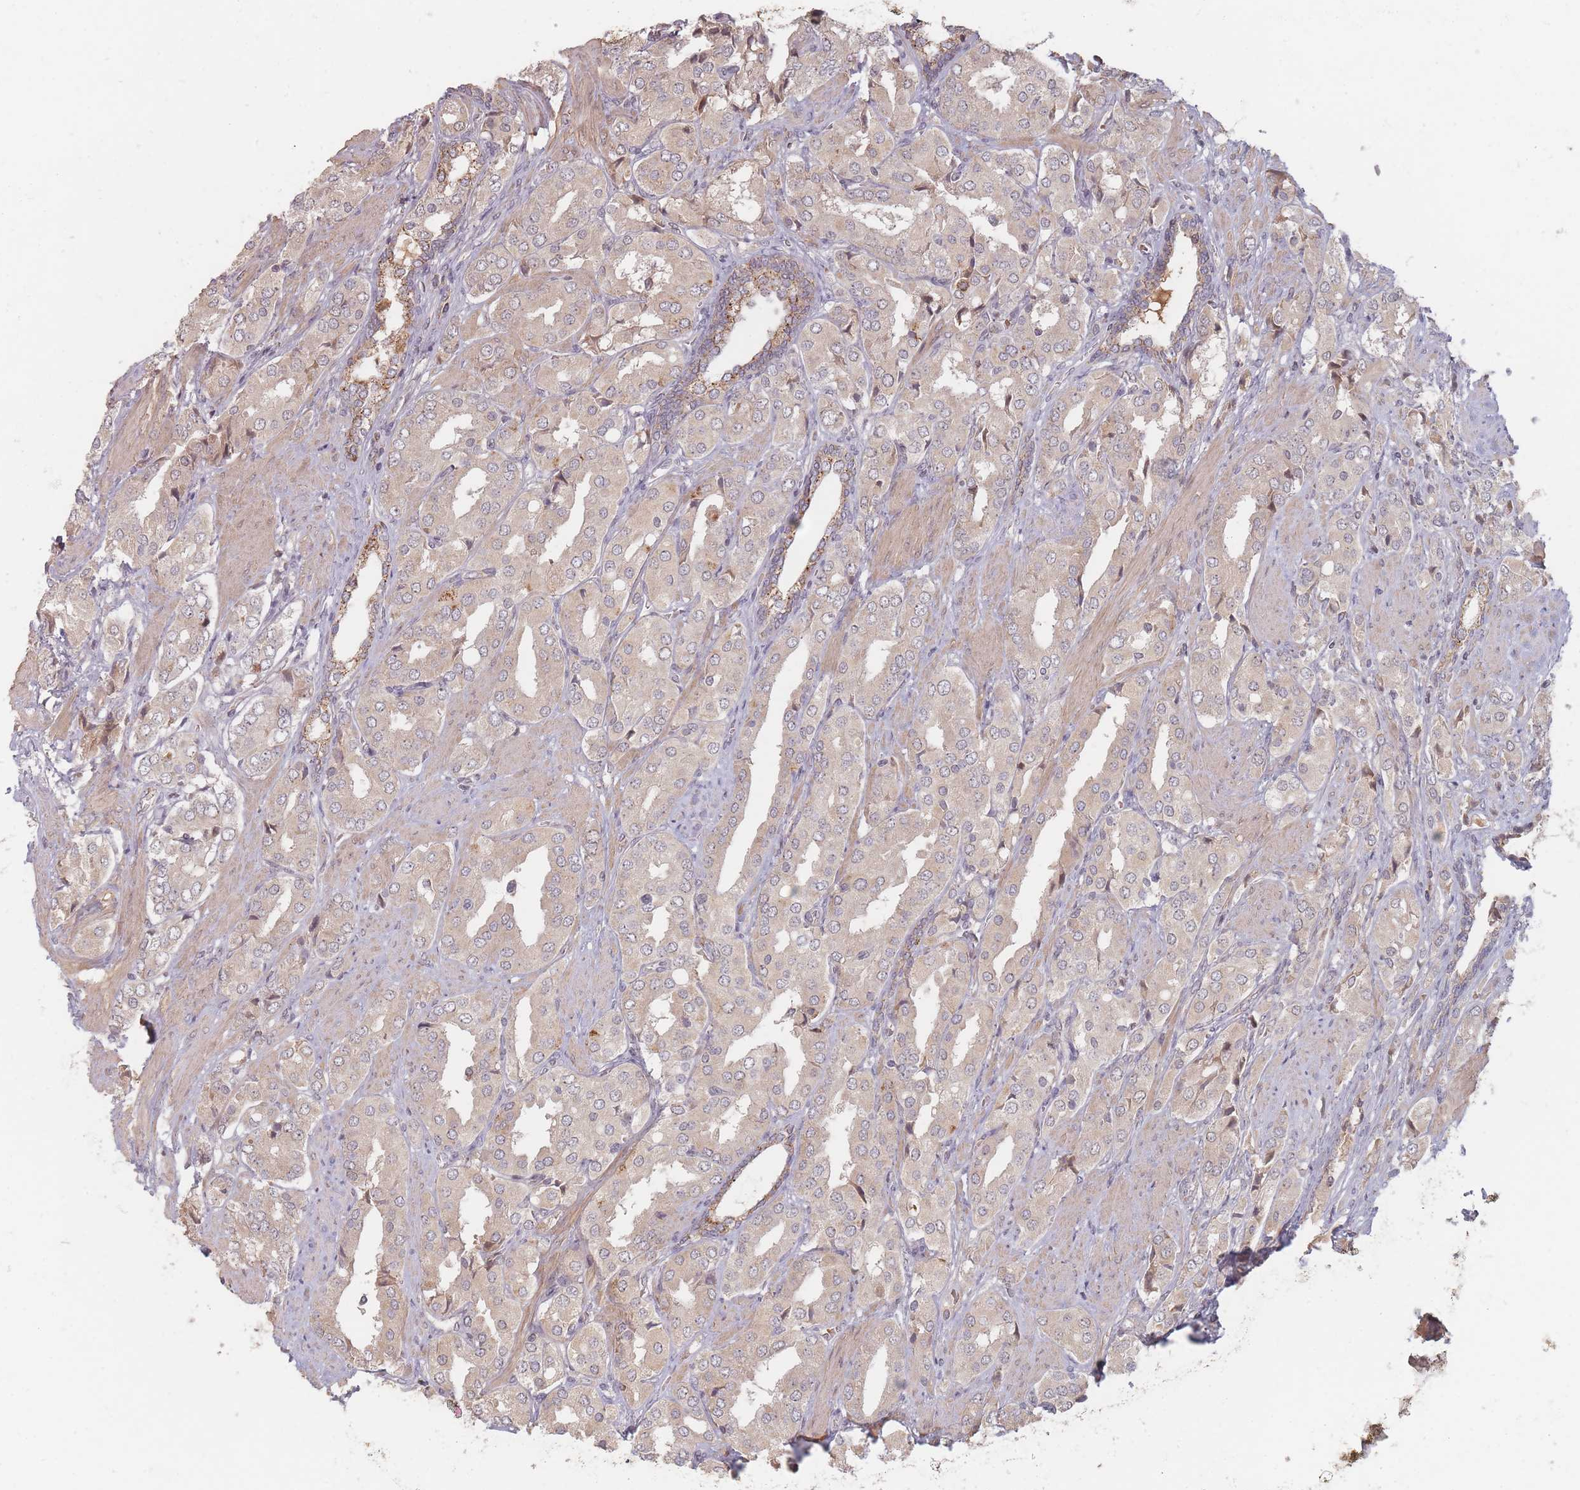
{"staining": {"intensity": "moderate", "quantity": "25%-75%", "location": "cytoplasmic/membranous"}, "tissue": "prostate cancer", "cell_type": "Tumor cells", "image_type": "cancer", "snomed": [{"axis": "morphology", "description": "Adenocarcinoma, High grade"}, {"axis": "topography", "description": "Prostate"}], "caption": "Protein staining of high-grade adenocarcinoma (prostate) tissue demonstrates moderate cytoplasmic/membranous positivity in approximately 25%-75% of tumor cells. (IHC, brightfield microscopy, high magnification).", "gene": "OR2M4", "patient": {"sex": "male", "age": 71}}